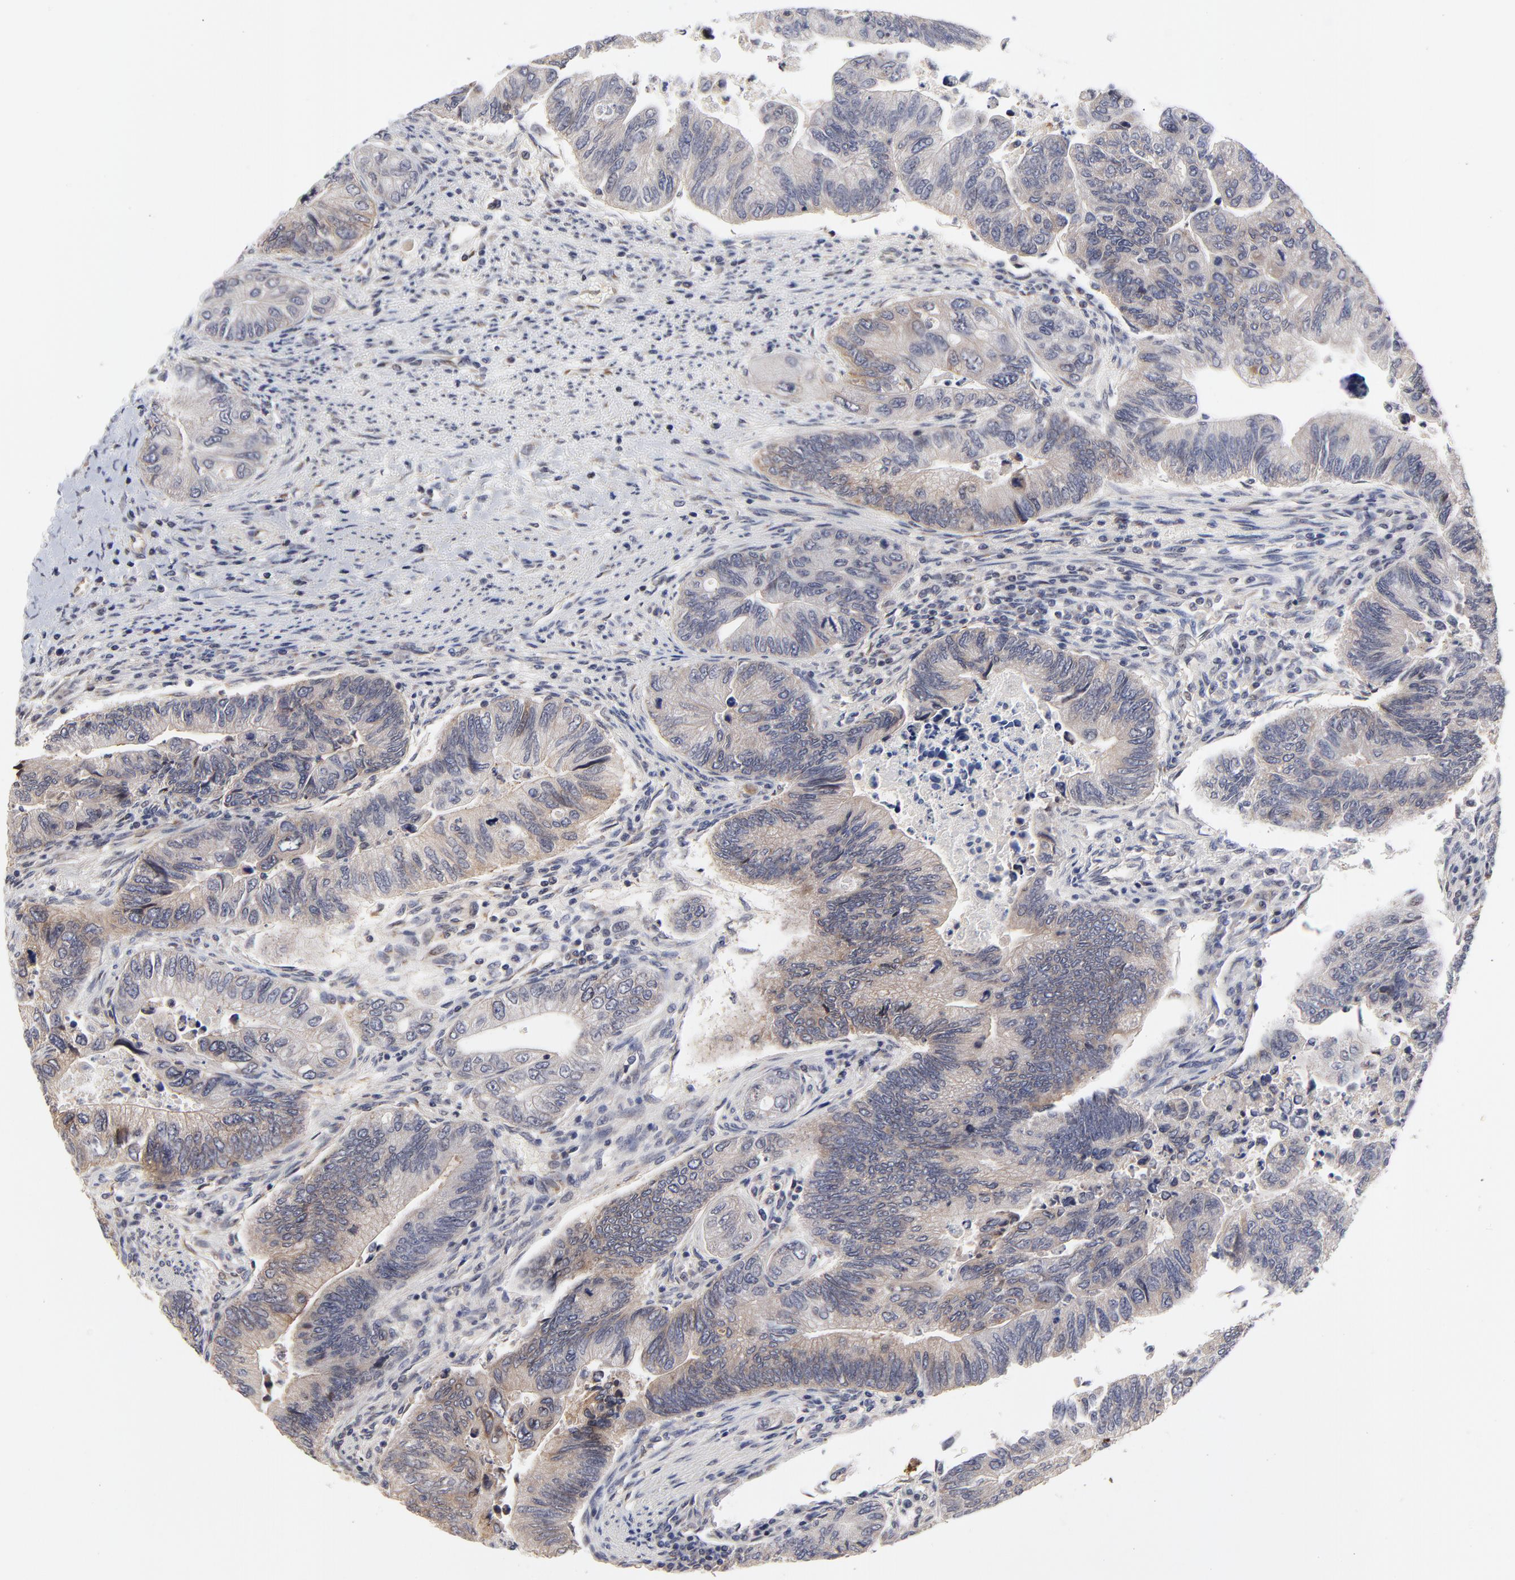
{"staining": {"intensity": "weak", "quantity": ">75%", "location": "cytoplasmic/membranous"}, "tissue": "colorectal cancer", "cell_type": "Tumor cells", "image_type": "cancer", "snomed": [{"axis": "morphology", "description": "Adenocarcinoma, NOS"}, {"axis": "topography", "description": "Colon"}], "caption": "Colorectal cancer (adenocarcinoma) tissue displays weak cytoplasmic/membranous positivity in approximately >75% of tumor cells, visualized by immunohistochemistry.", "gene": "ZNF157", "patient": {"sex": "female", "age": 11}}